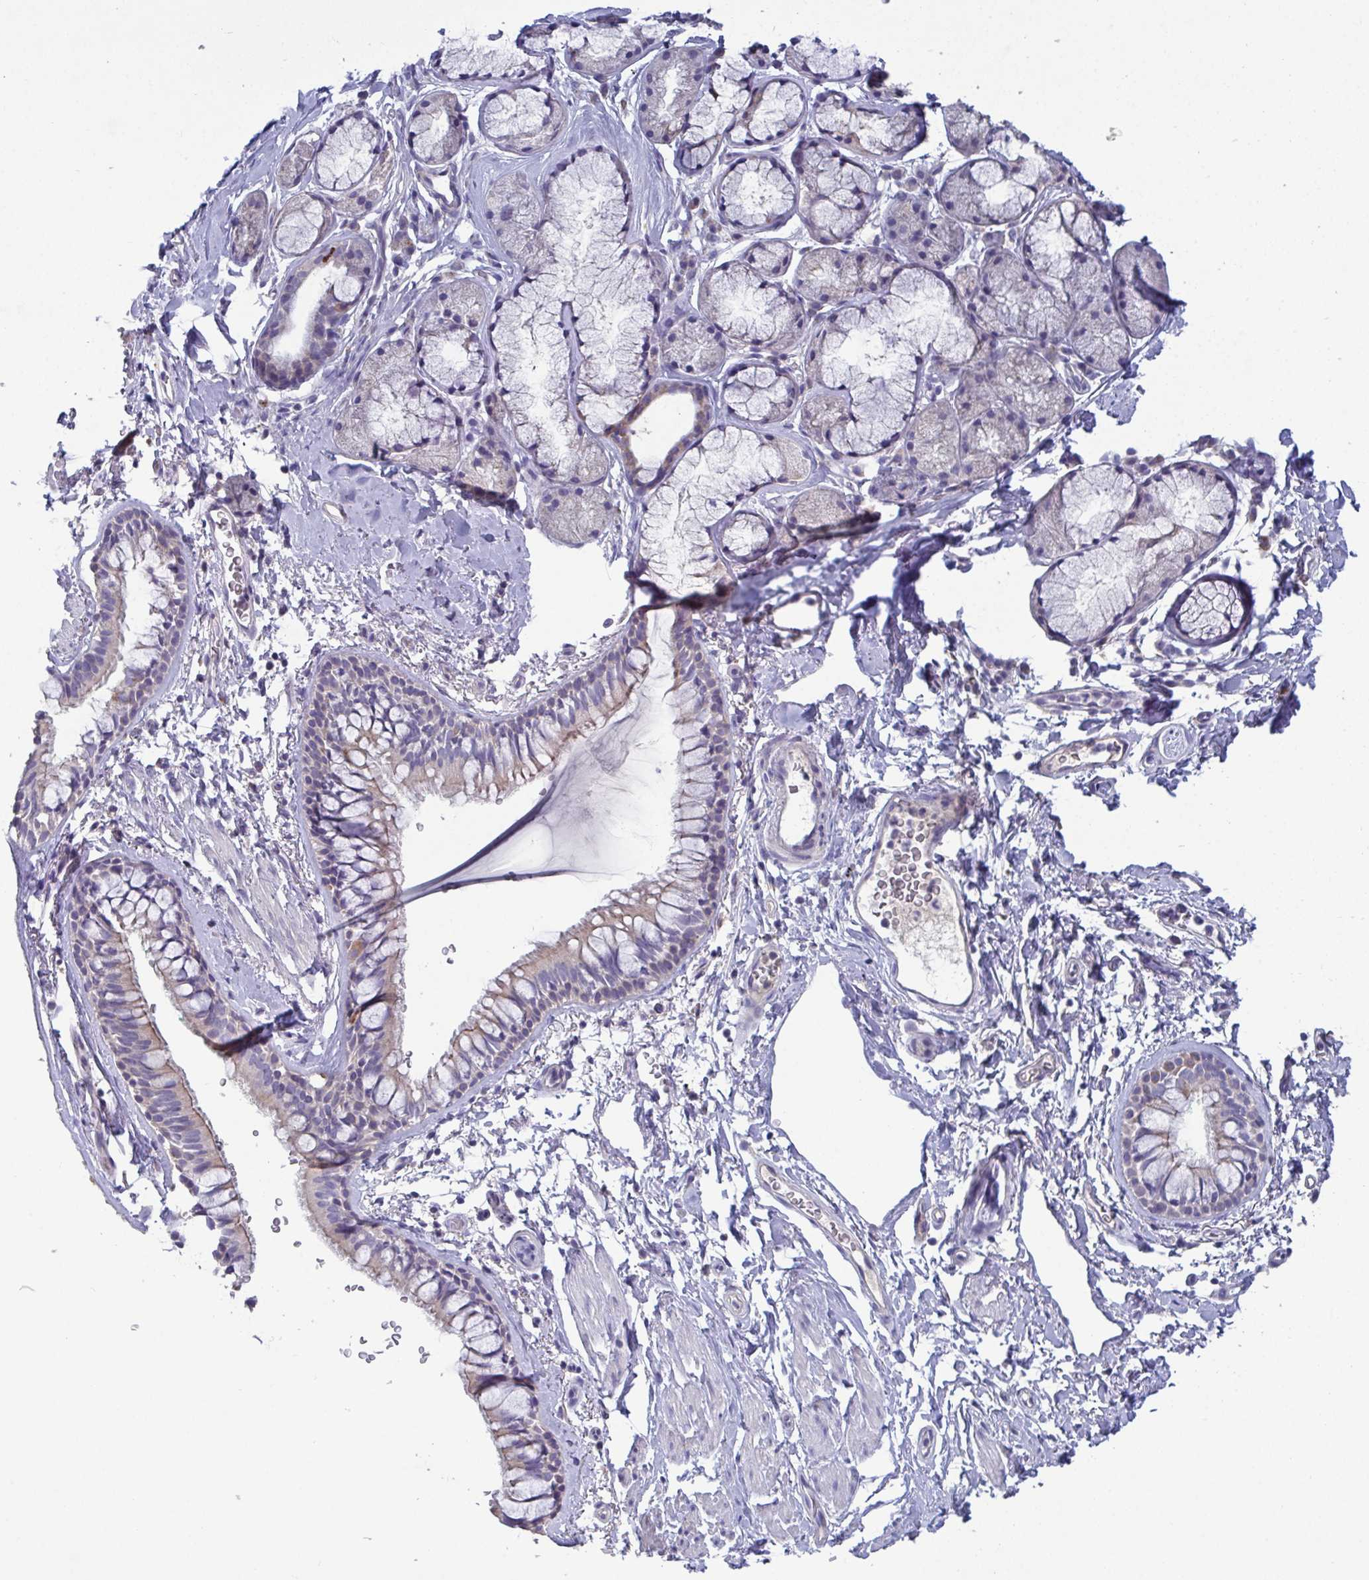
{"staining": {"intensity": "weak", "quantity": "25%-75%", "location": "cytoplasmic/membranous"}, "tissue": "bronchus", "cell_type": "Respiratory epithelial cells", "image_type": "normal", "snomed": [{"axis": "morphology", "description": "Normal tissue, NOS"}, {"axis": "topography", "description": "Lymph node"}, {"axis": "topography", "description": "Cartilage tissue"}, {"axis": "topography", "description": "Bronchus"}], "caption": "This histopathology image demonstrates immunohistochemistry staining of normal bronchus, with low weak cytoplasmic/membranous staining in approximately 25%-75% of respiratory epithelial cells.", "gene": "GALNT13", "patient": {"sex": "female", "age": 70}}